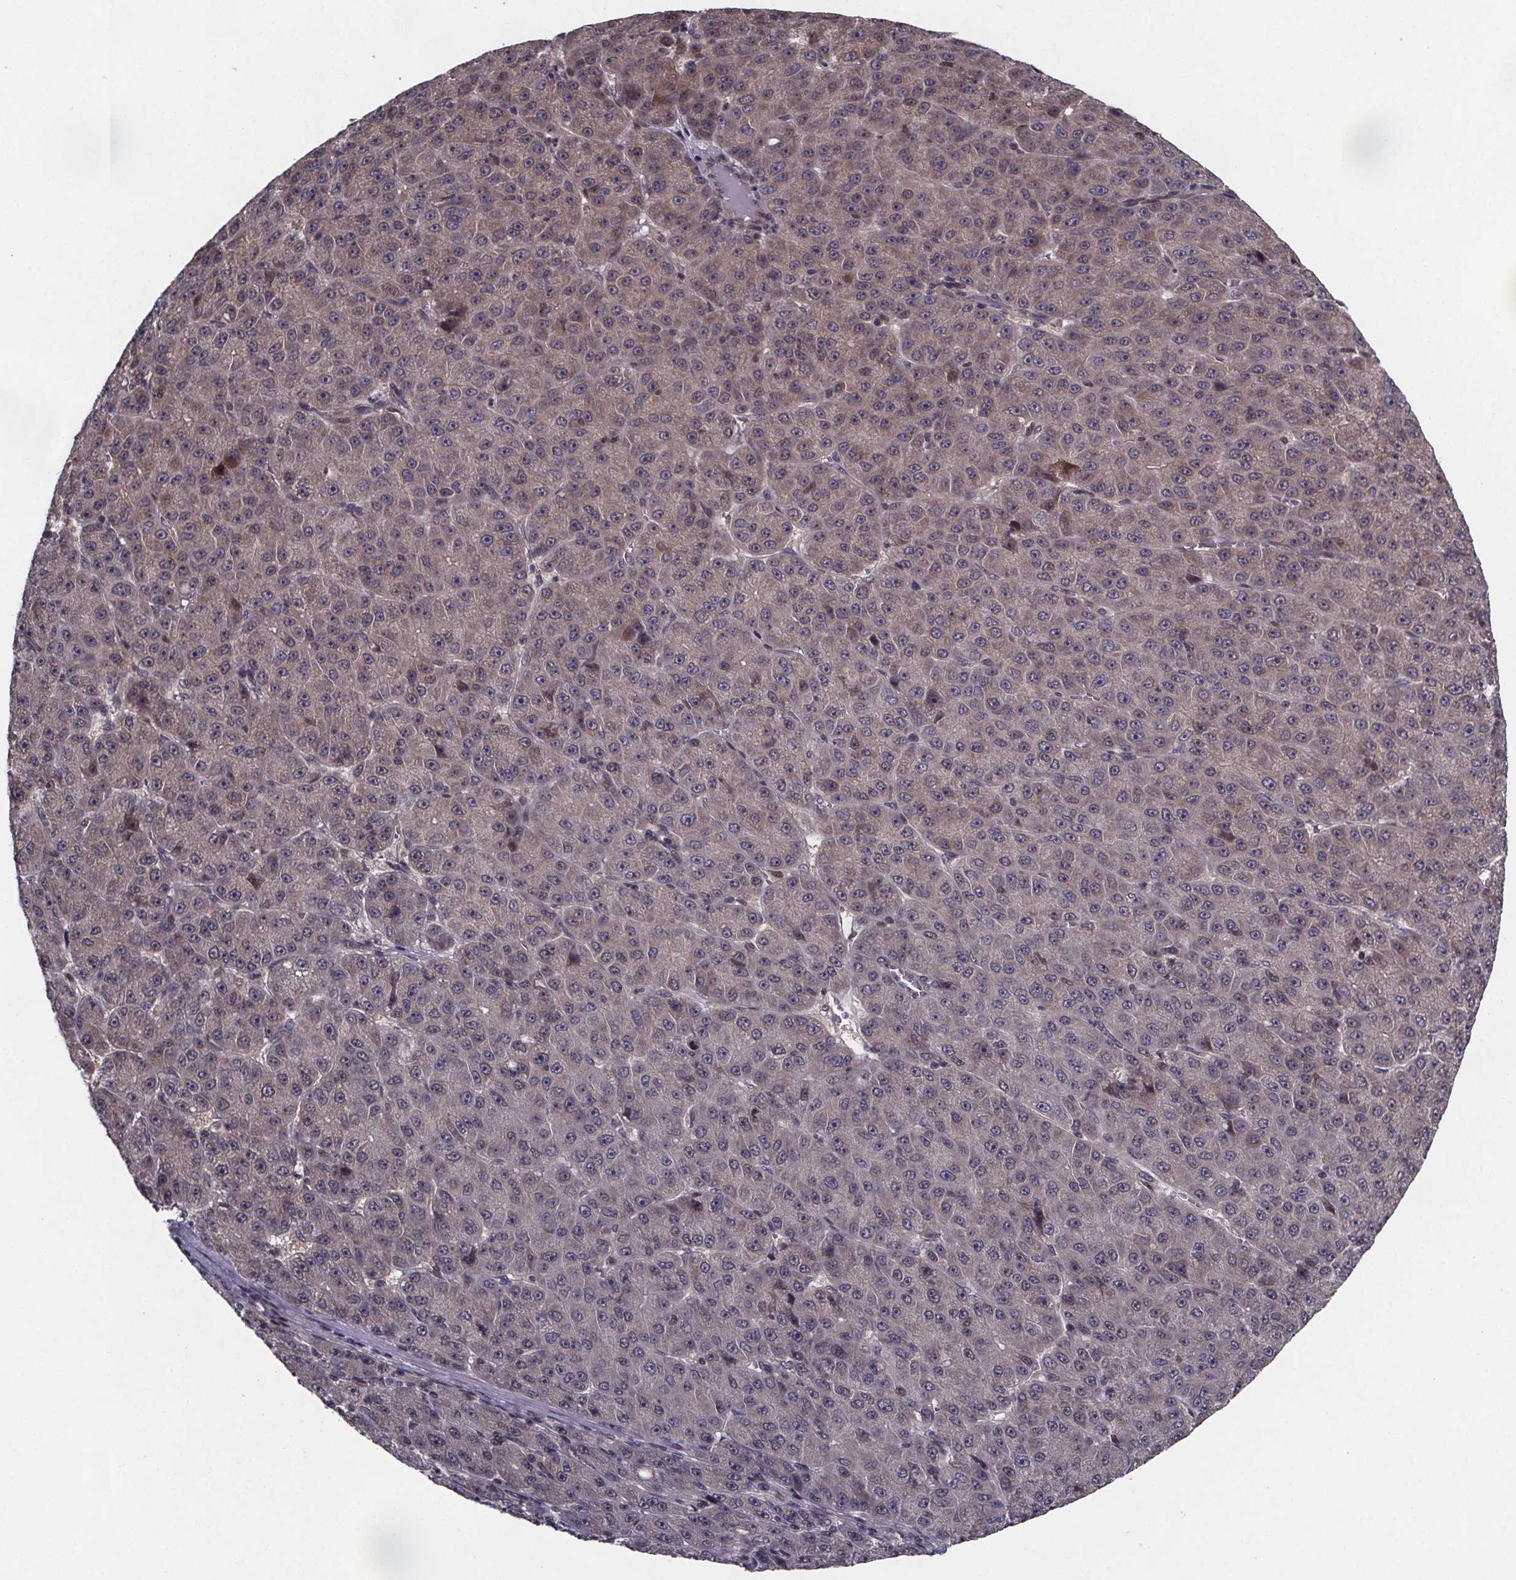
{"staining": {"intensity": "weak", "quantity": "<25%", "location": "cytoplasmic/membranous"}, "tissue": "liver cancer", "cell_type": "Tumor cells", "image_type": "cancer", "snomed": [{"axis": "morphology", "description": "Carcinoma, Hepatocellular, NOS"}, {"axis": "topography", "description": "Liver"}], "caption": "Tumor cells are negative for protein expression in human liver cancer.", "gene": "FN3KRP", "patient": {"sex": "male", "age": 67}}